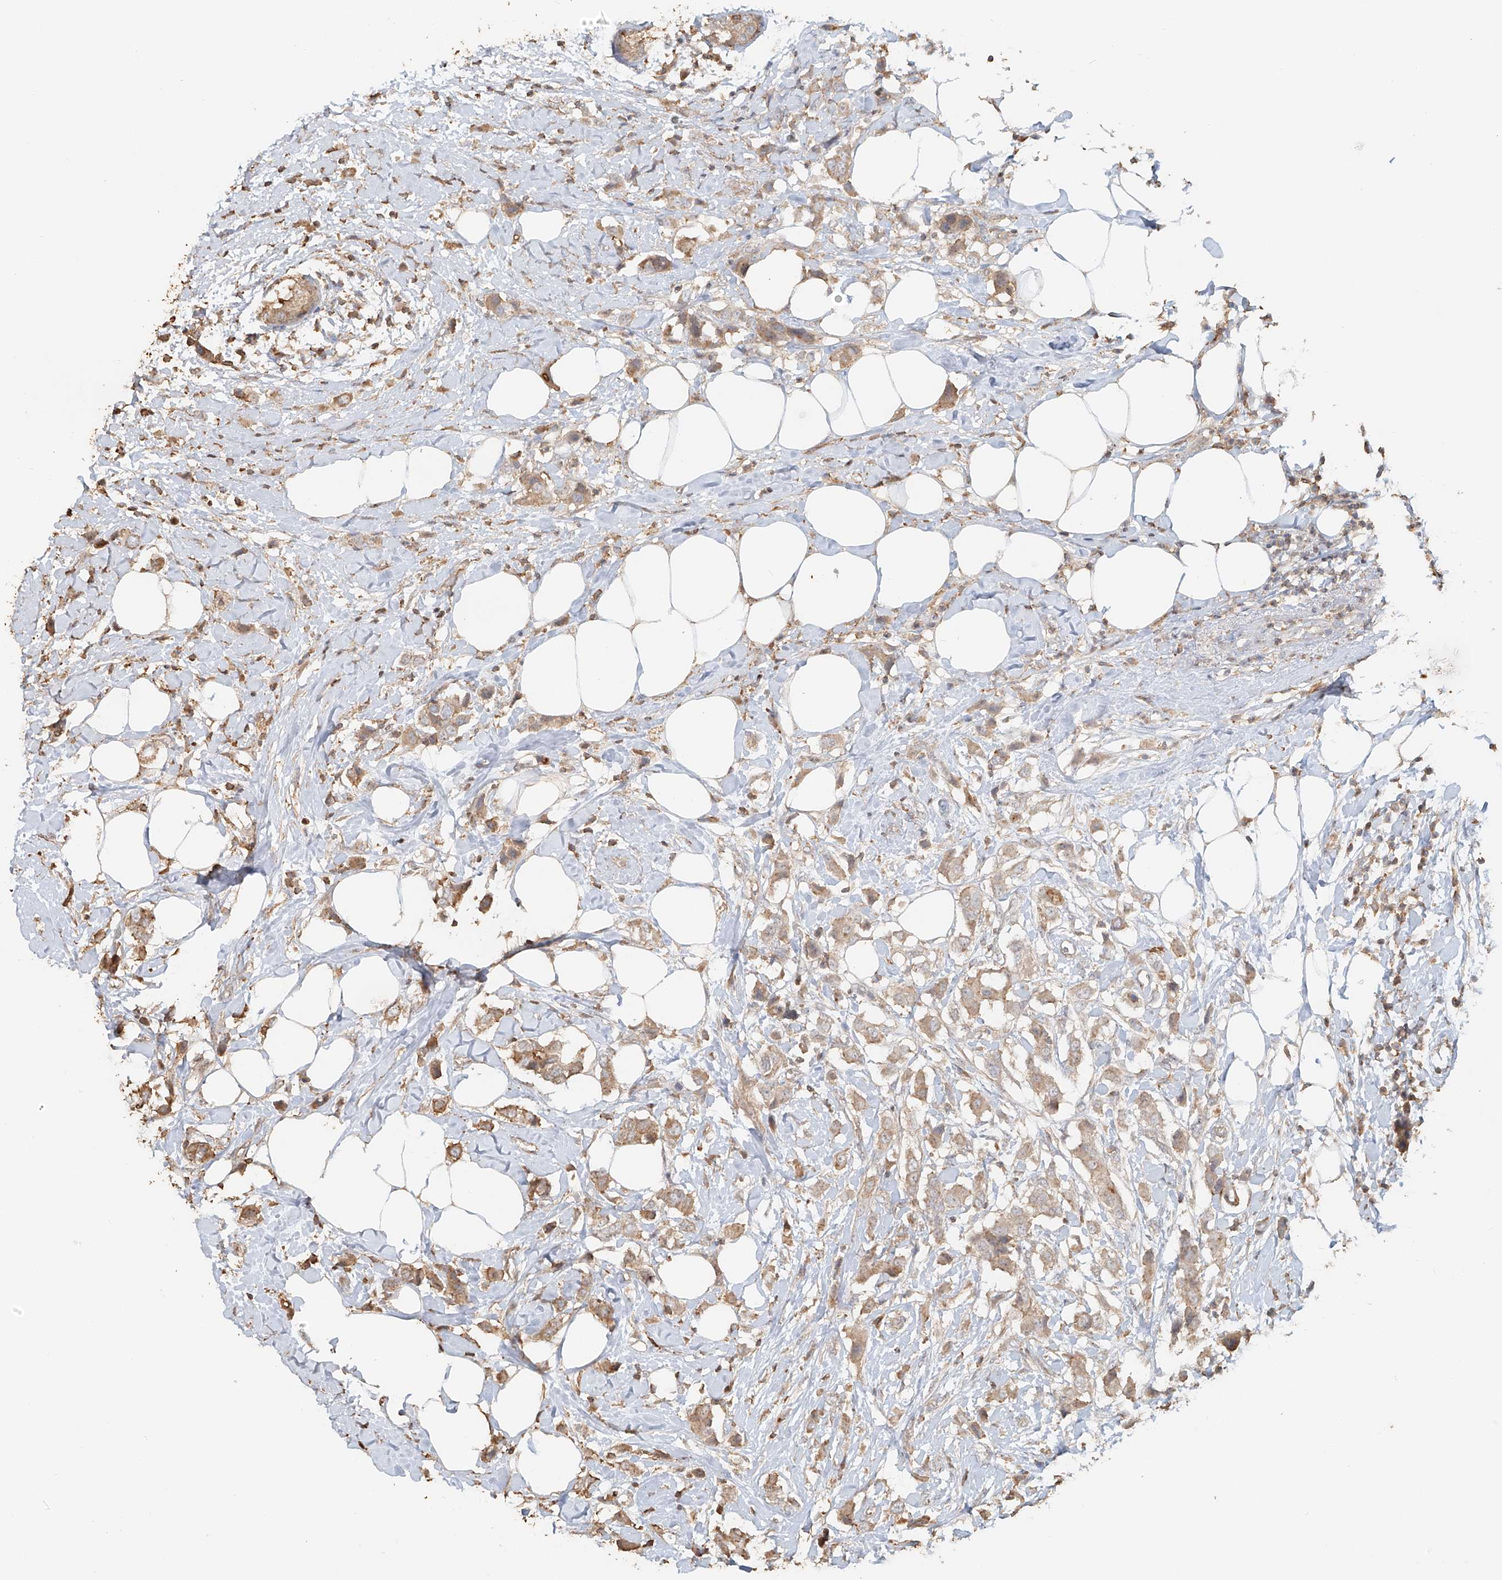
{"staining": {"intensity": "moderate", "quantity": "25%-75%", "location": "cytoplasmic/membranous"}, "tissue": "breast cancer", "cell_type": "Tumor cells", "image_type": "cancer", "snomed": [{"axis": "morphology", "description": "Normal tissue, NOS"}, {"axis": "morphology", "description": "Duct carcinoma"}, {"axis": "topography", "description": "Breast"}], "caption": "Immunohistochemical staining of breast intraductal carcinoma reveals moderate cytoplasmic/membranous protein positivity in approximately 25%-75% of tumor cells. (DAB IHC with brightfield microscopy, high magnification).", "gene": "NPHS1", "patient": {"sex": "female", "age": 50}}